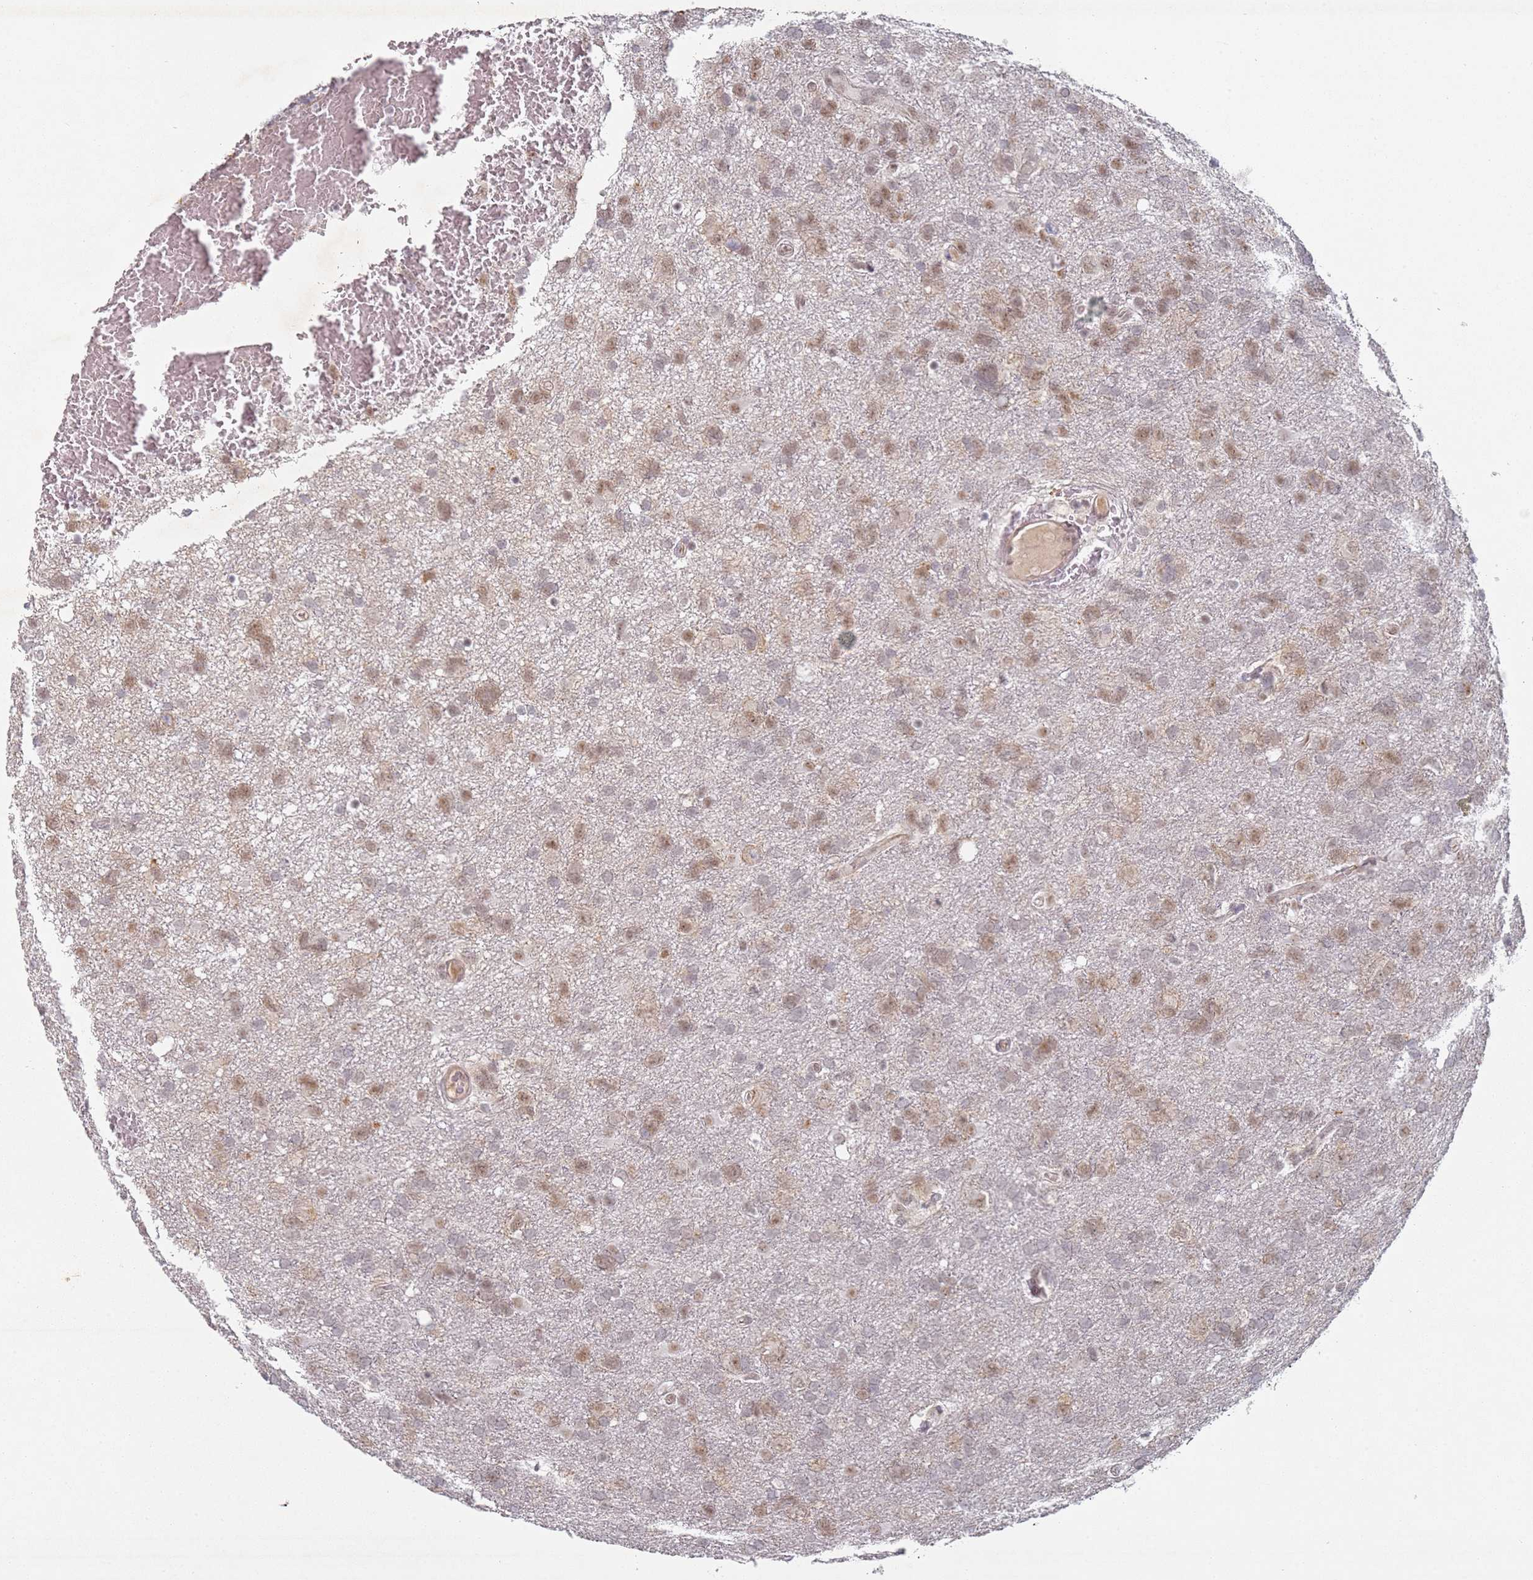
{"staining": {"intensity": "moderate", "quantity": "25%-75%", "location": "cytoplasmic/membranous,nuclear"}, "tissue": "glioma", "cell_type": "Tumor cells", "image_type": "cancer", "snomed": [{"axis": "morphology", "description": "Glioma, malignant, High grade"}, {"axis": "topography", "description": "Brain"}], "caption": "The immunohistochemical stain labels moderate cytoplasmic/membranous and nuclear expression in tumor cells of malignant glioma (high-grade) tissue. (IHC, brightfield microscopy, high magnification).", "gene": "ATF6B", "patient": {"sex": "male", "age": 61}}